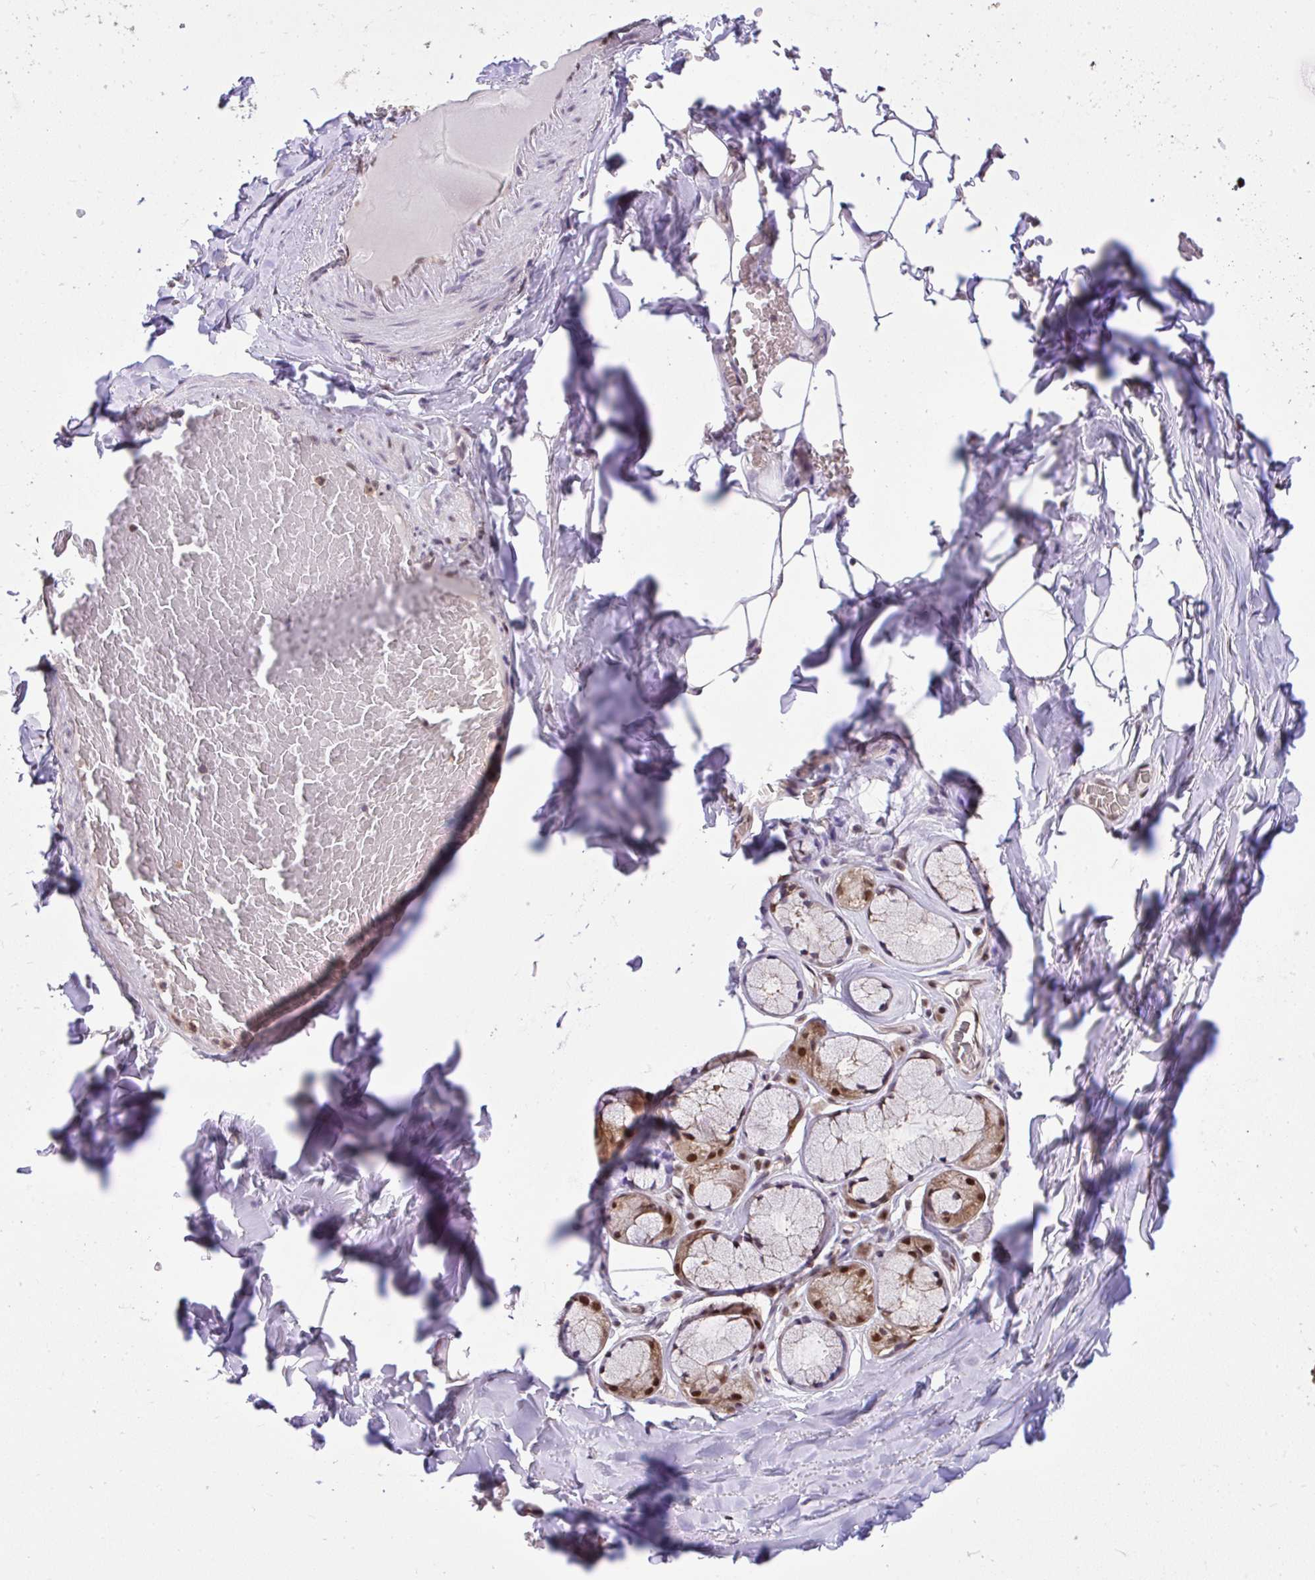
{"staining": {"intensity": "negative", "quantity": "none", "location": "none"}, "tissue": "adipose tissue", "cell_type": "Adipocytes", "image_type": "normal", "snomed": [{"axis": "morphology", "description": "Normal tissue, NOS"}, {"axis": "topography", "description": "Cartilage tissue"}, {"axis": "topography", "description": "Bronchus"}, {"axis": "topography", "description": "Peripheral nerve tissue"}], "caption": "A histopathology image of adipose tissue stained for a protein displays no brown staining in adipocytes.", "gene": "GLIS3", "patient": {"sex": "male", "age": 67}}